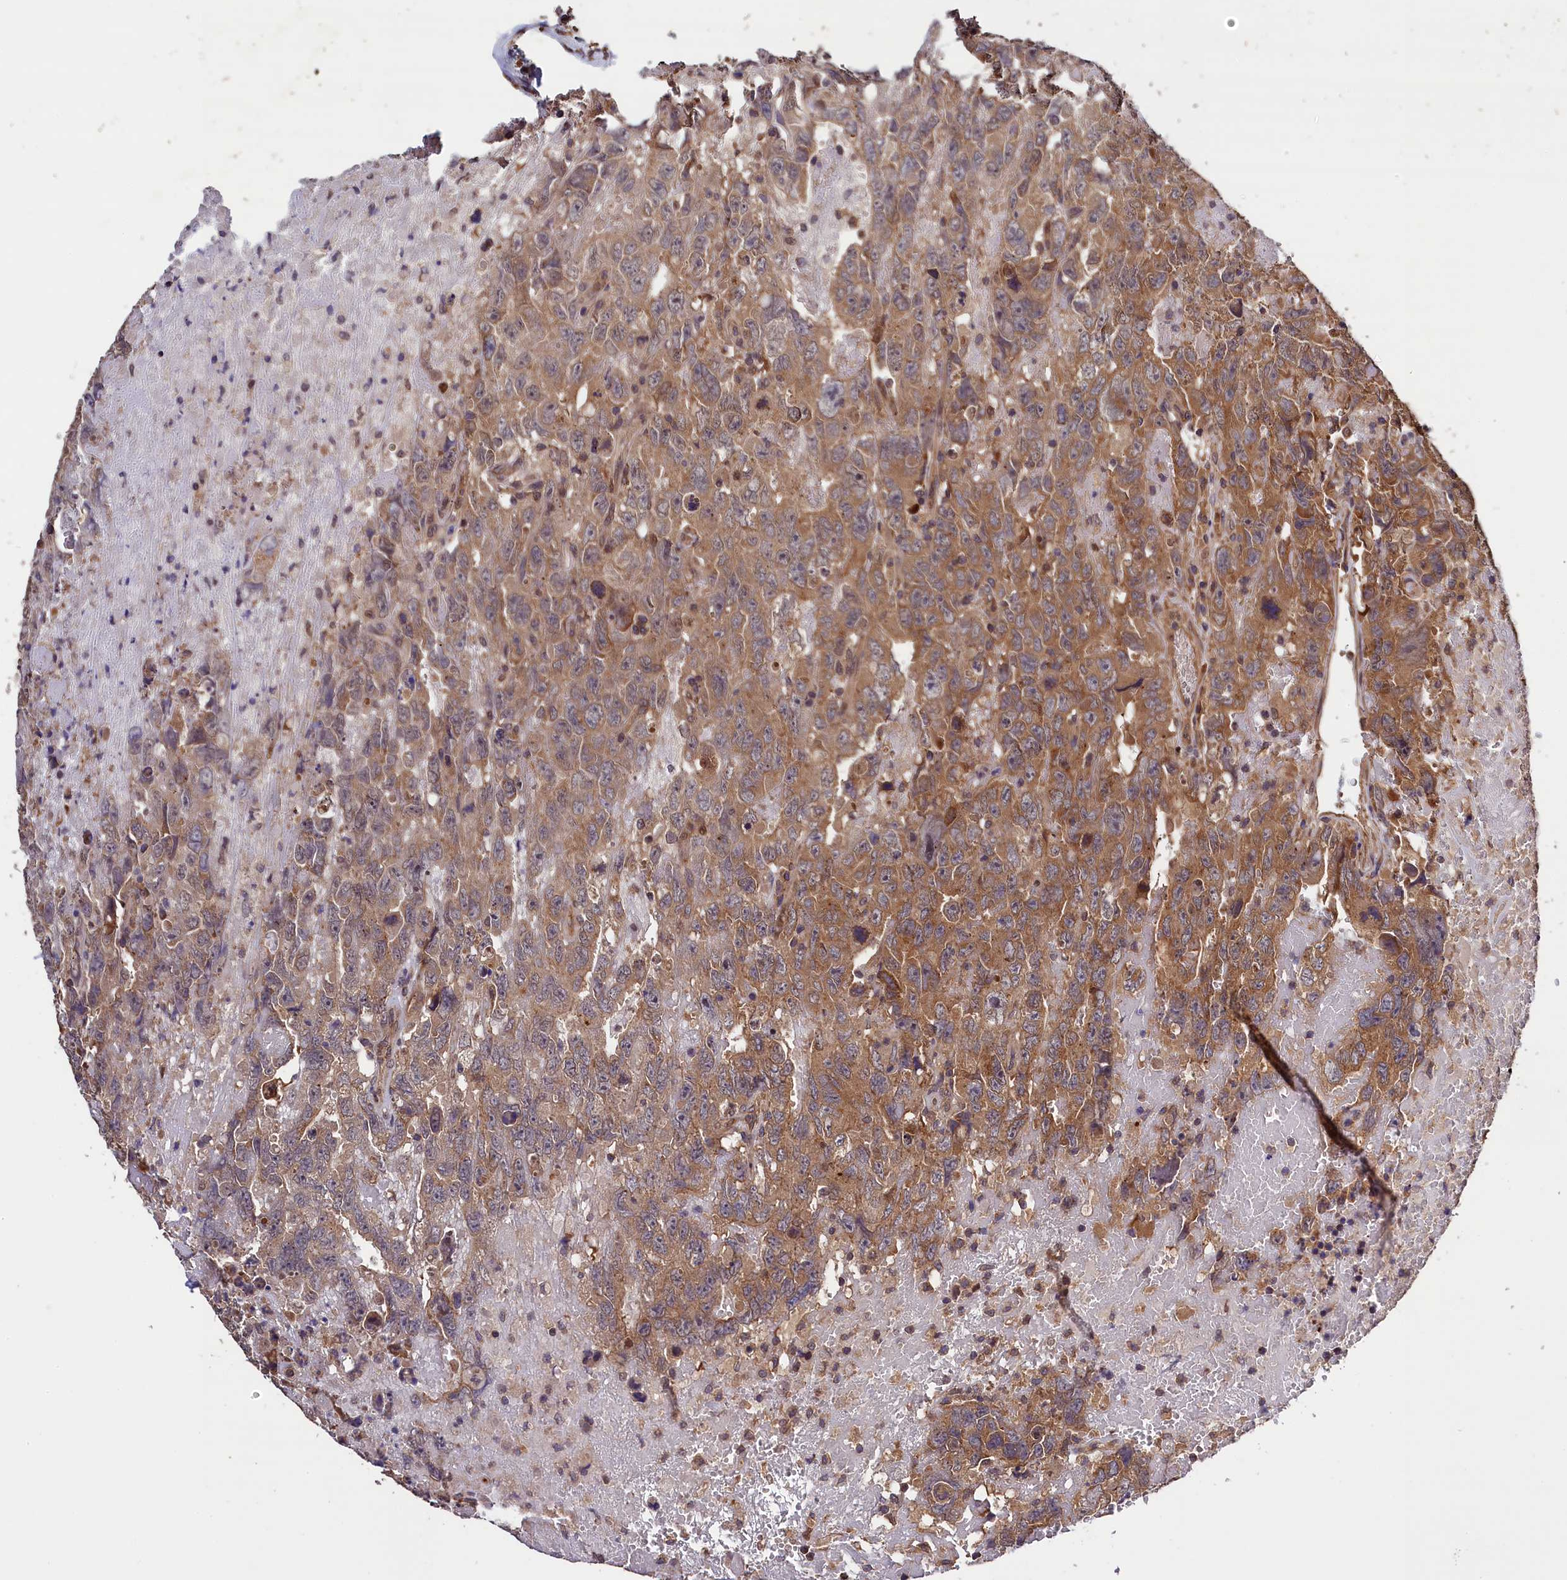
{"staining": {"intensity": "moderate", "quantity": ">75%", "location": "cytoplasmic/membranous"}, "tissue": "testis cancer", "cell_type": "Tumor cells", "image_type": "cancer", "snomed": [{"axis": "morphology", "description": "Carcinoma, Embryonal, NOS"}, {"axis": "topography", "description": "Testis"}], "caption": "This is an image of IHC staining of testis cancer (embryonal carcinoma), which shows moderate positivity in the cytoplasmic/membranous of tumor cells.", "gene": "KLC2", "patient": {"sex": "male", "age": 45}}